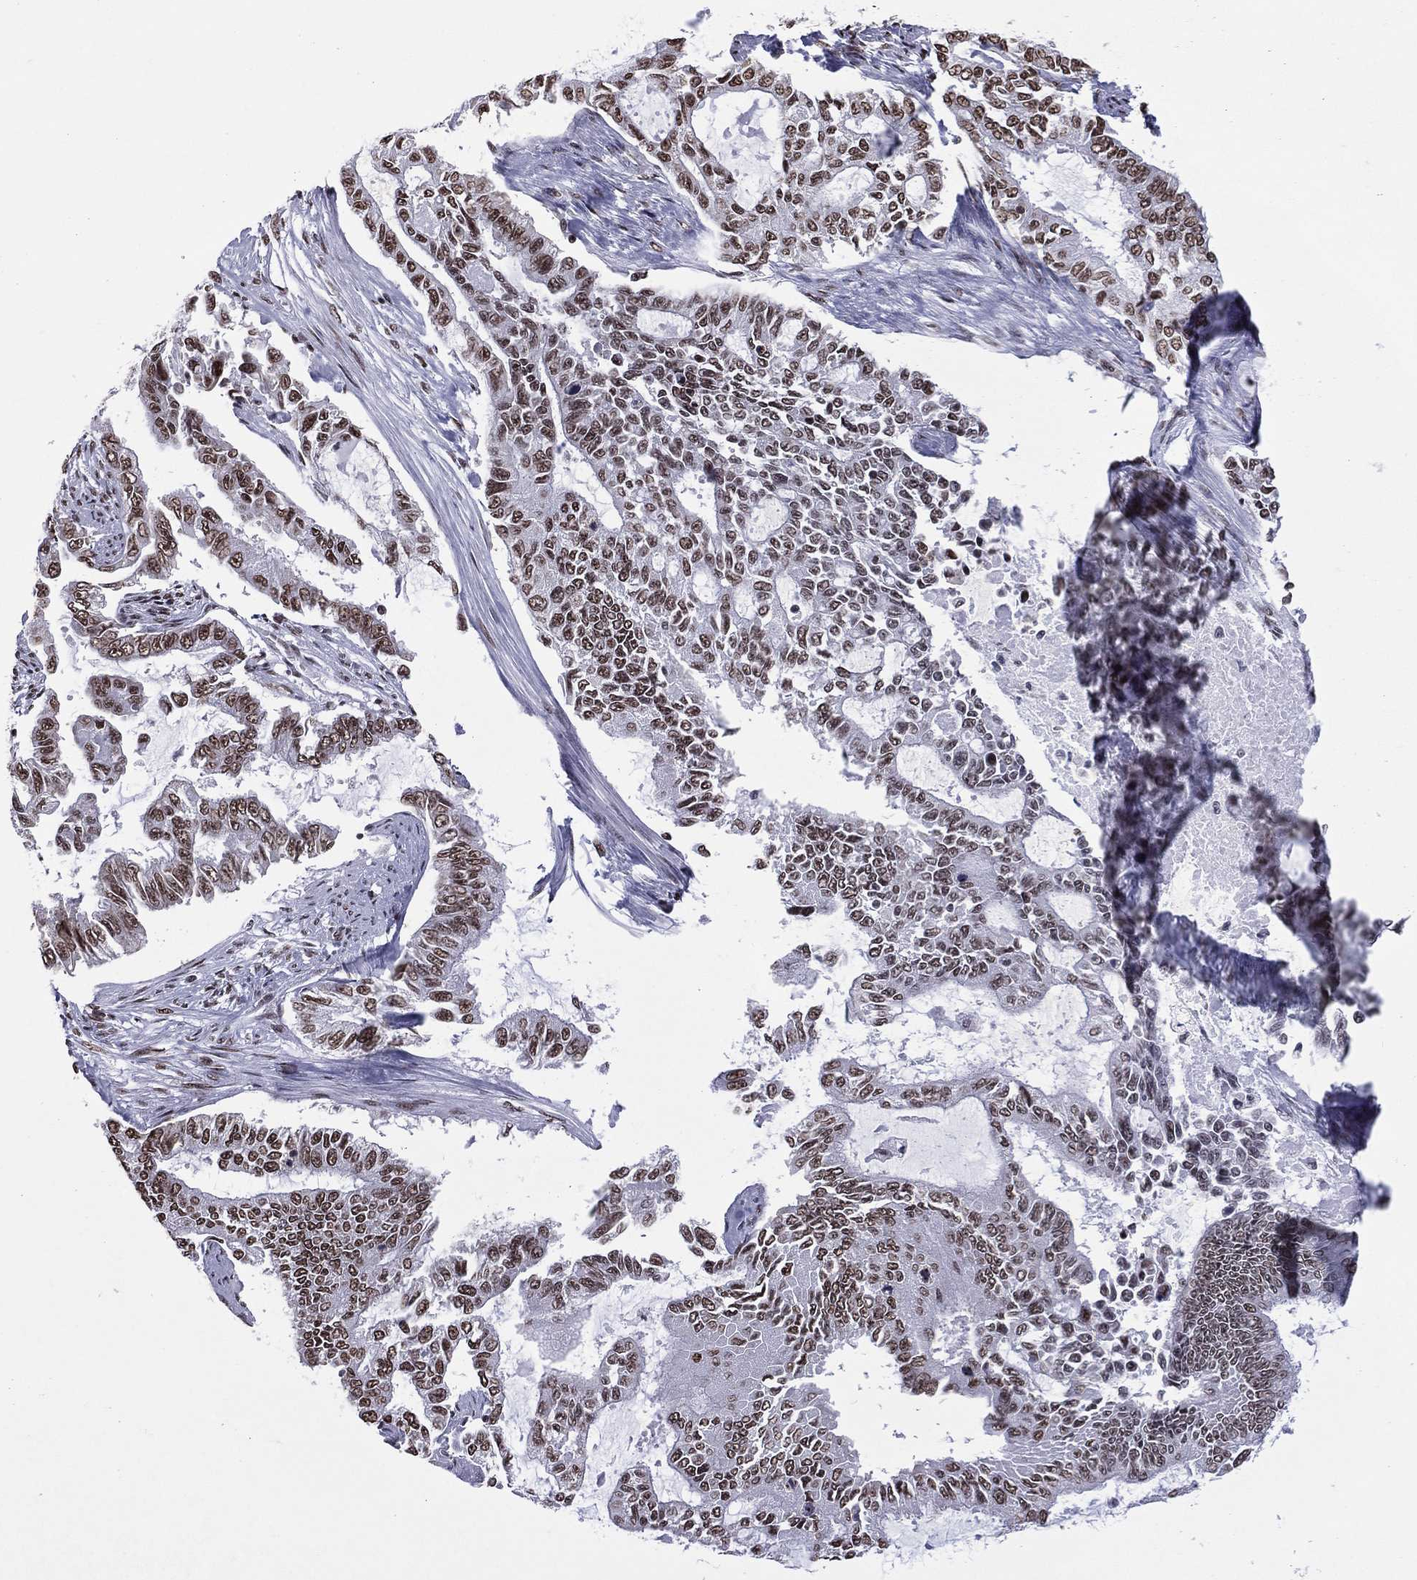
{"staining": {"intensity": "moderate", "quantity": ">75%", "location": "nuclear"}, "tissue": "endometrial cancer", "cell_type": "Tumor cells", "image_type": "cancer", "snomed": [{"axis": "morphology", "description": "Adenocarcinoma, NOS"}, {"axis": "topography", "description": "Uterus"}], "caption": "About >75% of tumor cells in human endometrial adenocarcinoma reveal moderate nuclear protein staining as visualized by brown immunohistochemical staining.", "gene": "ZNF7", "patient": {"sex": "female", "age": 59}}